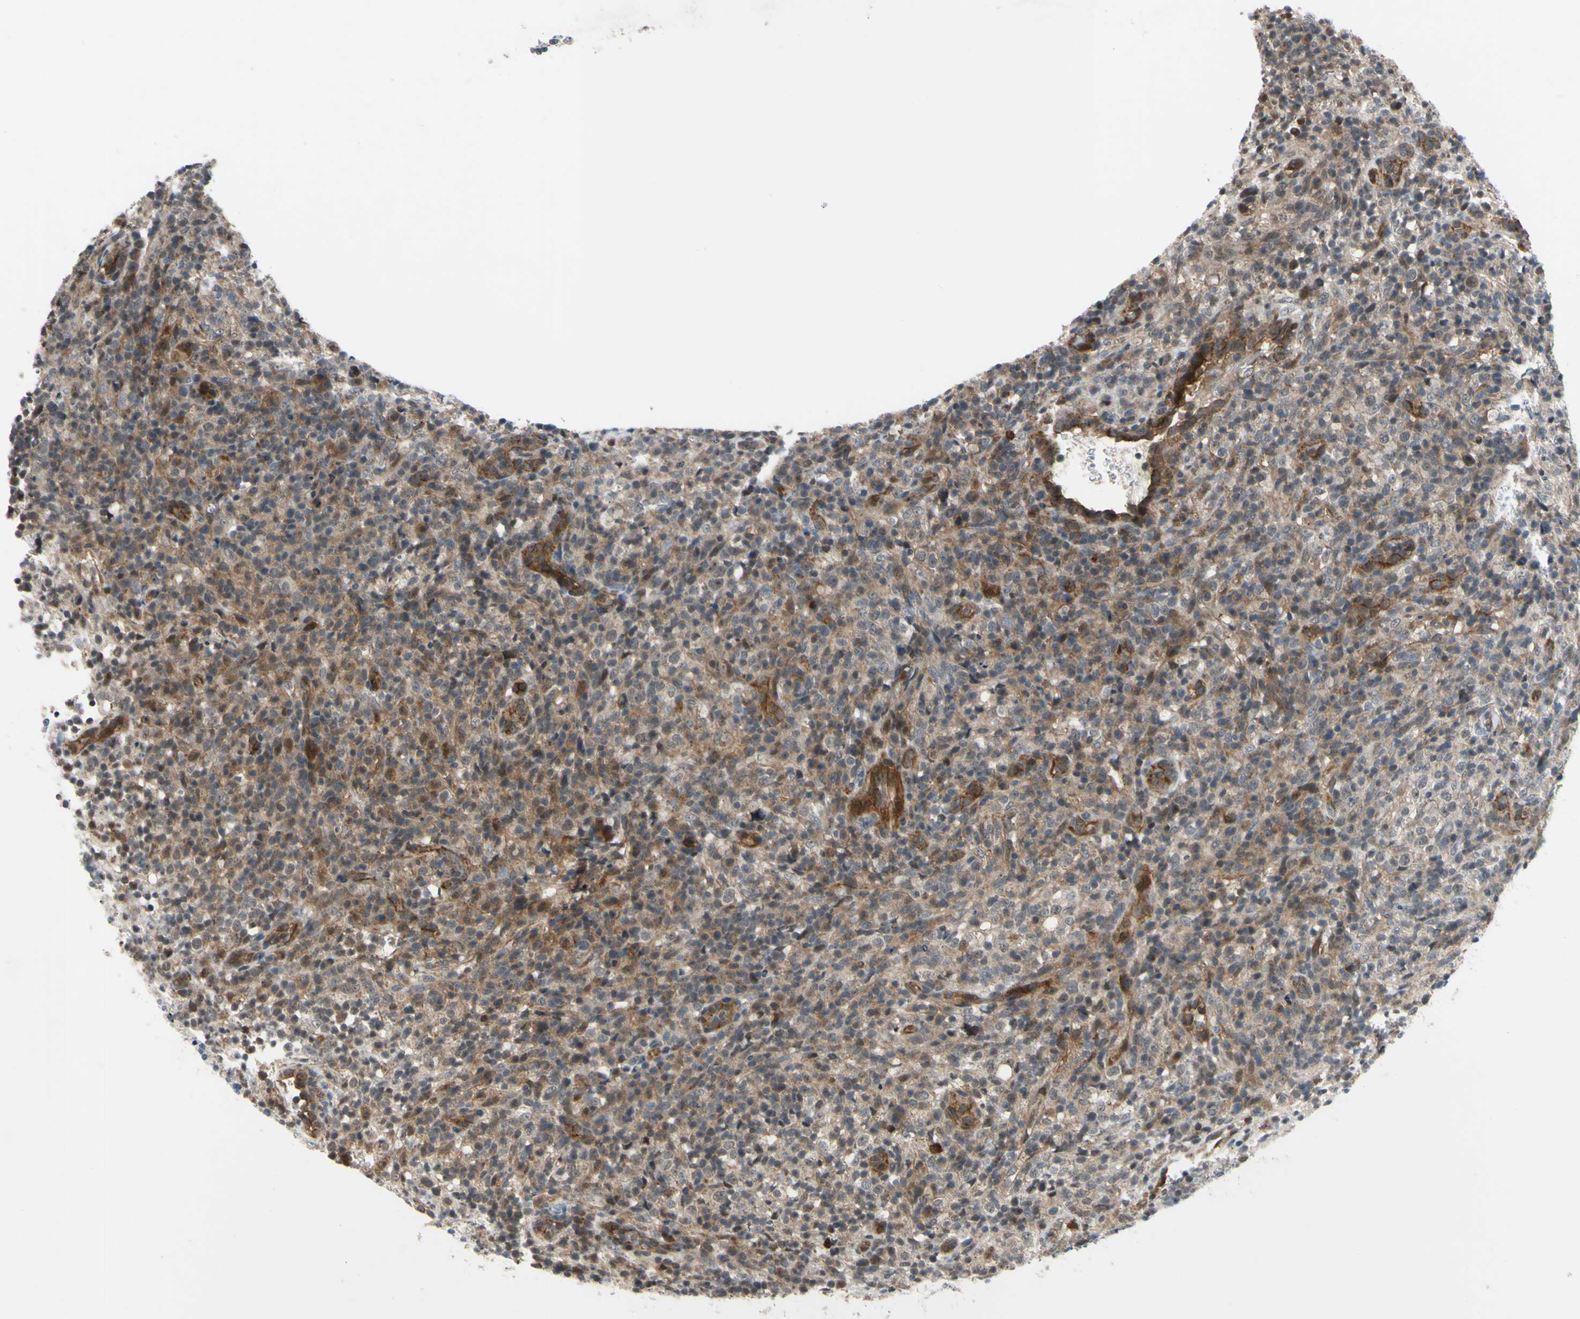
{"staining": {"intensity": "moderate", "quantity": ">75%", "location": "cytoplasmic/membranous"}, "tissue": "lymphoma", "cell_type": "Tumor cells", "image_type": "cancer", "snomed": [{"axis": "morphology", "description": "Malignant lymphoma, non-Hodgkin's type, High grade"}, {"axis": "topography", "description": "Lymph node"}], "caption": "A brown stain highlights moderate cytoplasmic/membranous expression of a protein in human lymphoma tumor cells.", "gene": "COMMD9", "patient": {"sex": "female", "age": 76}}